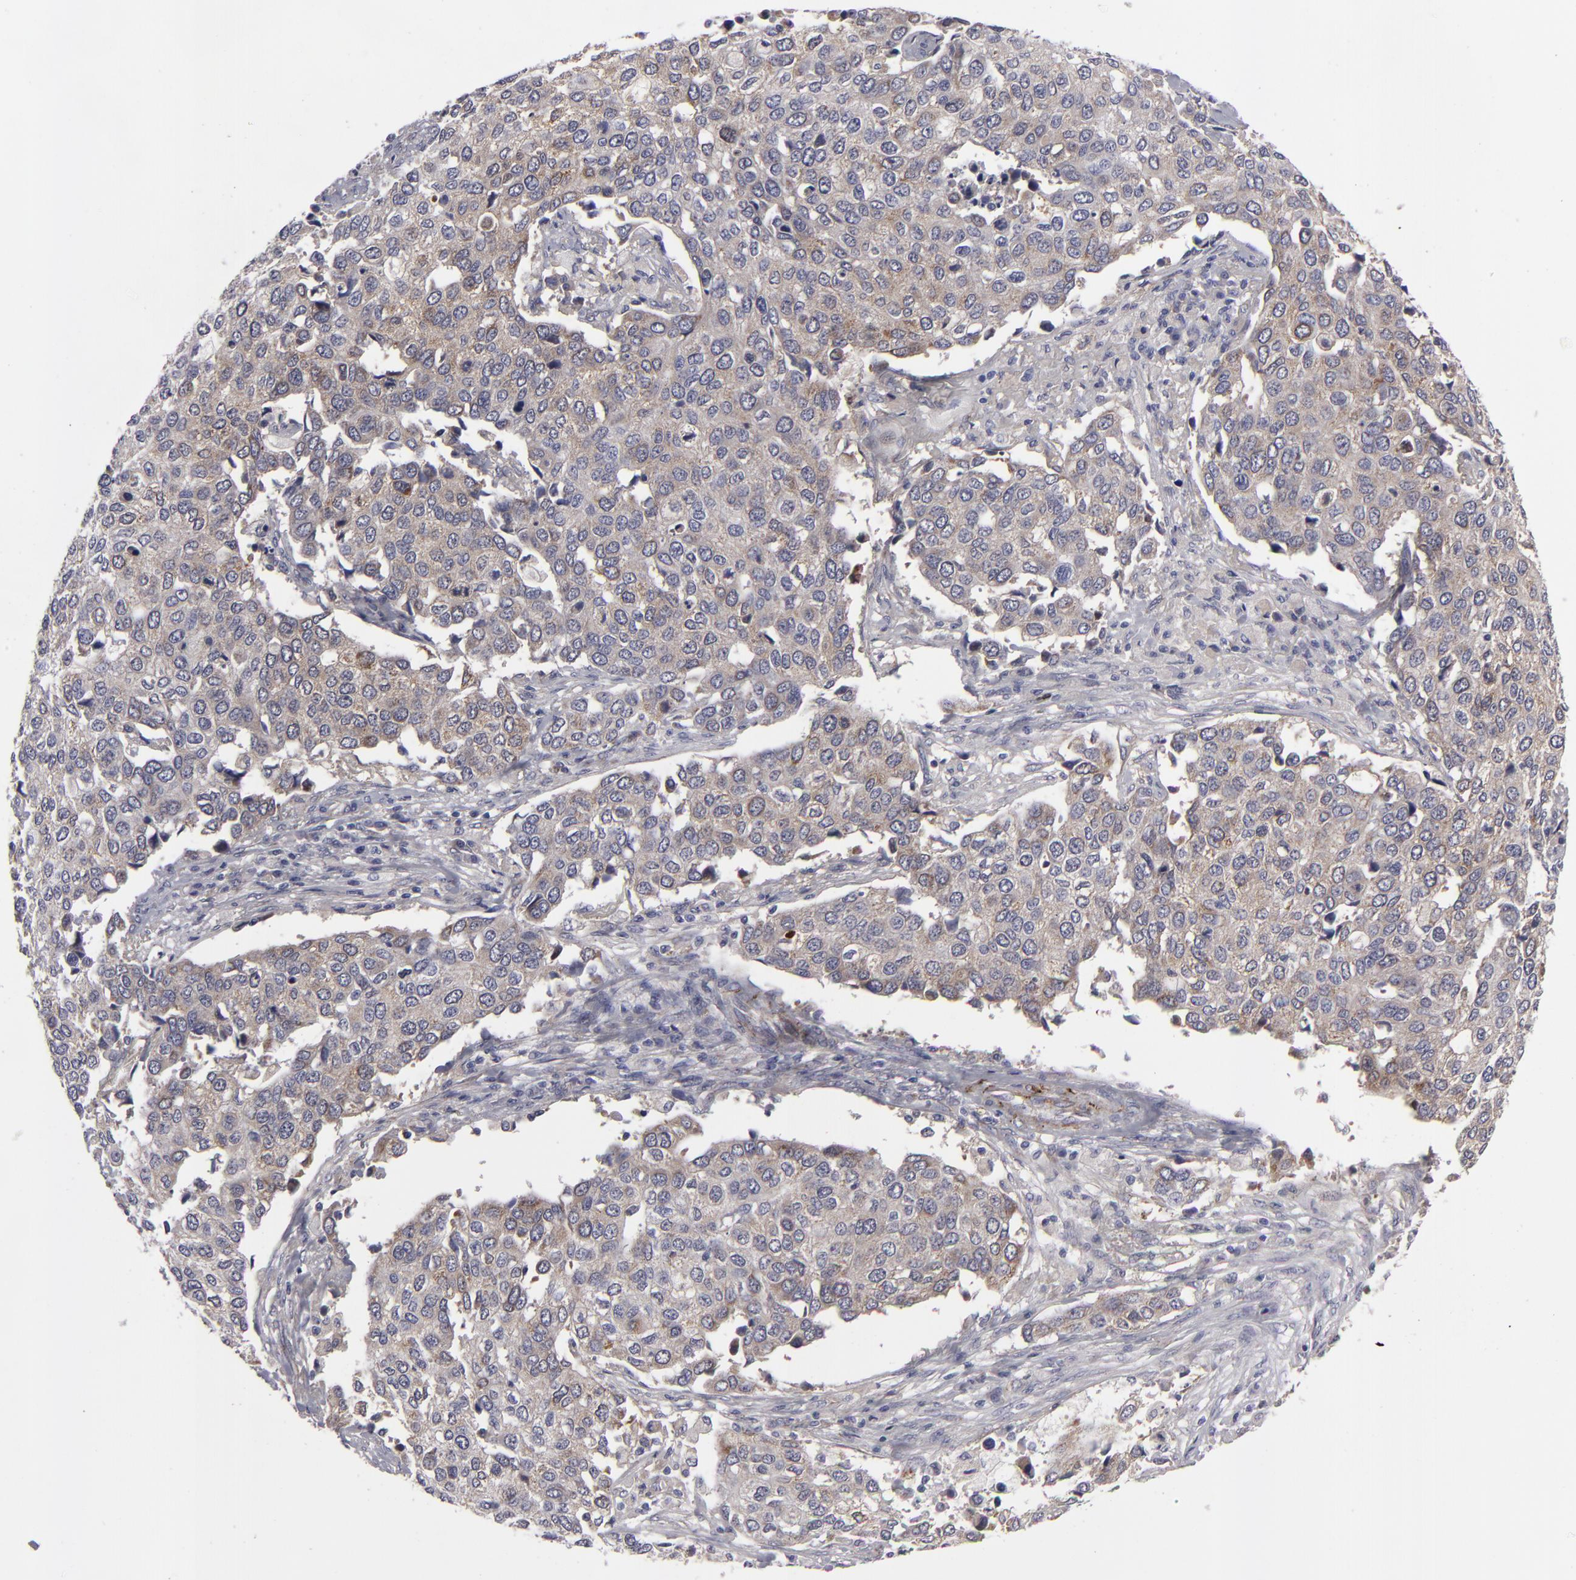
{"staining": {"intensity": "negative", "quantity": "none", "location": "none"}, "tissue": "cervical cancer", "cell_type": "Tumor cells", "image_type": "cancer", "snomed": [{"axis": "morphology", "description": "Squamous cell carcinoma, NOS"}, {"axis": "topography", "description": "Cervix"}], "caption": "IHC histopathology image of neoplastic tissue: squamous cell carcinoma (cervical) stained with DAB (3,3'-diaminobenzidine) demonstrates no significant protein staining in tumor cells.", "gene": "ALCAM", "patient": {"sex": "female", "age": 54}}